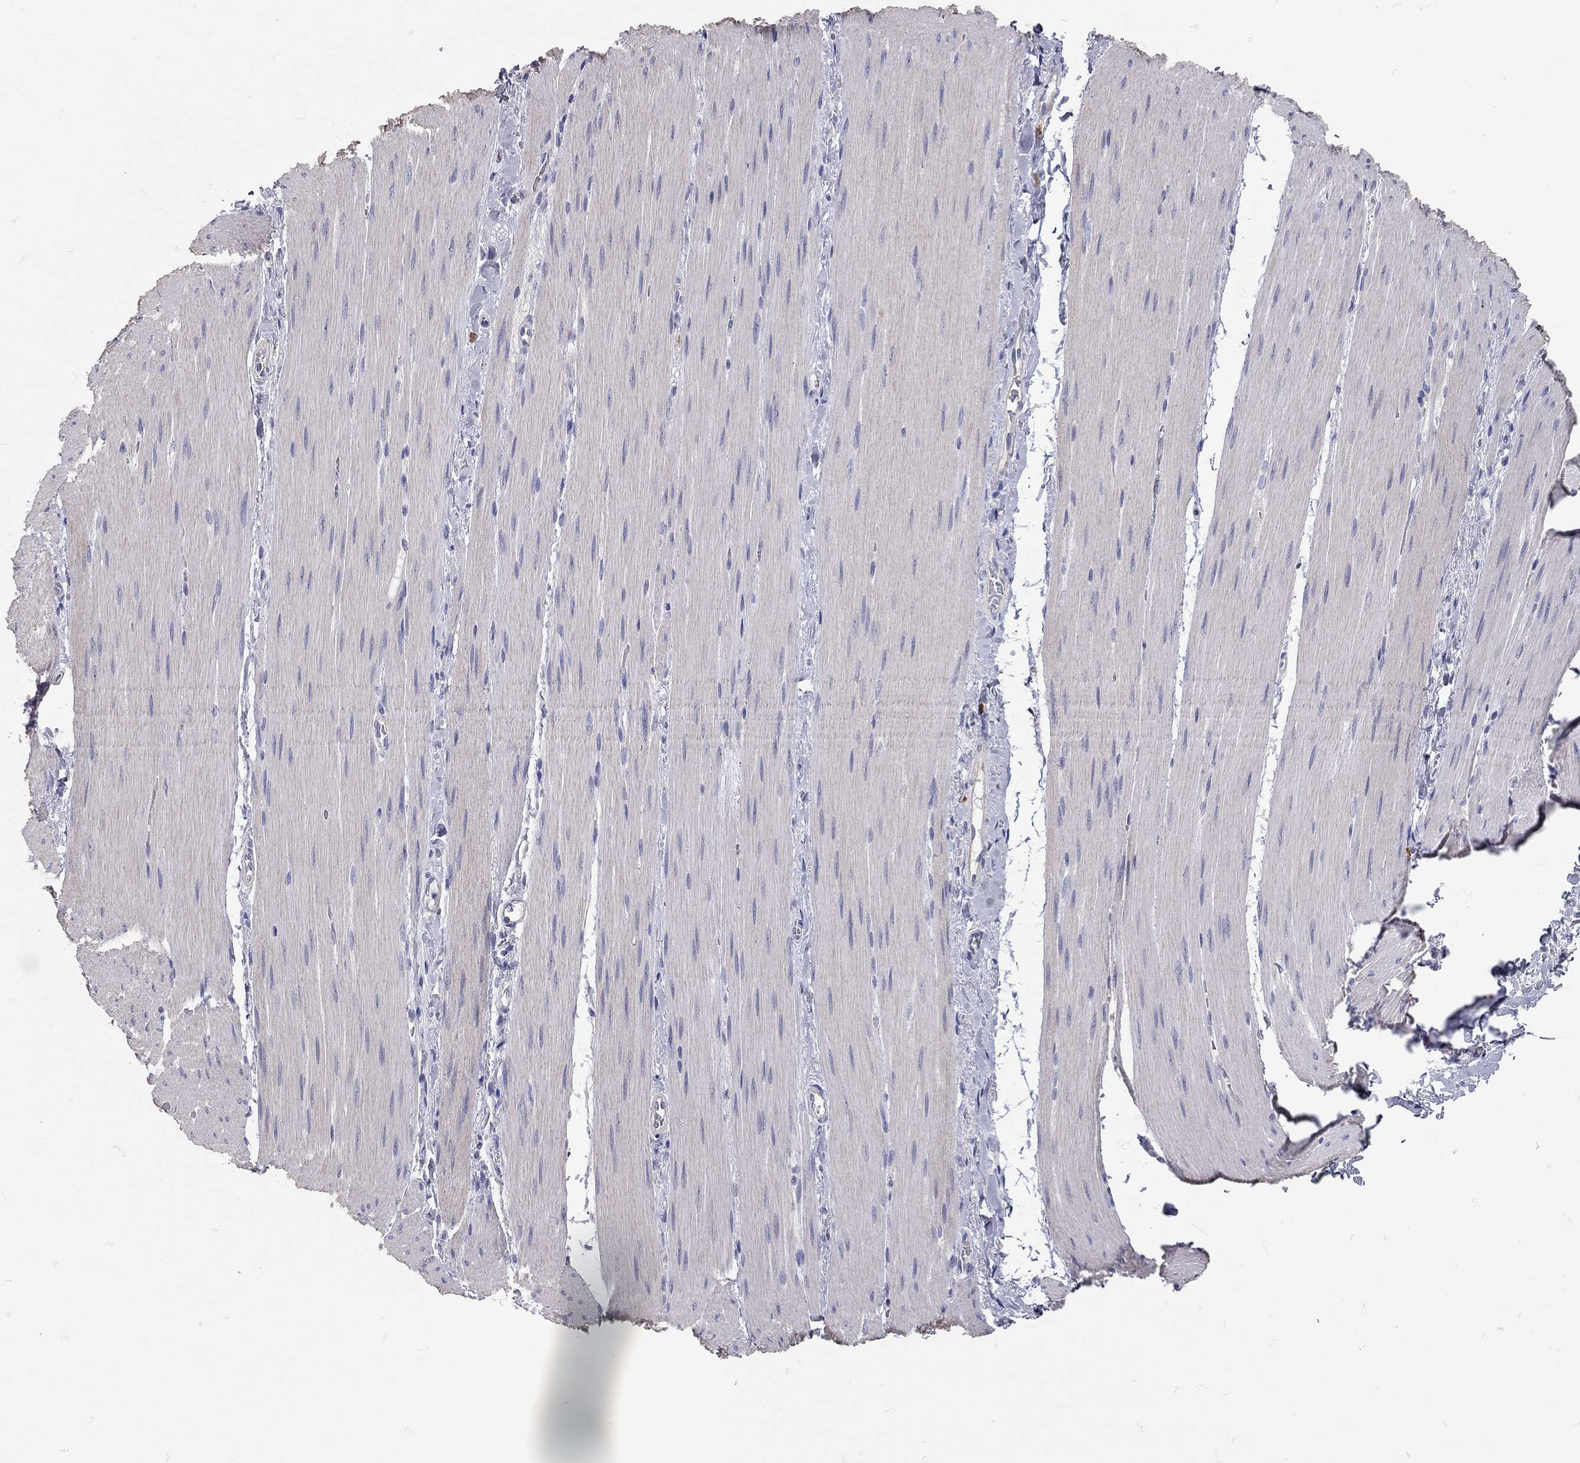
{"staining": {"intensity": "negative", "quantity": "none", "location": "none"}, "tissue": "soft tissue", "cell_type": "Fibroblasts", "image_type": "normal", "snomed": [{"axis": "morphology", "description": "Normal tissue, NOS"}, {"axis": "topography", "description": "Smooth muscle"}, {"axis": "topography", "description": "Duodenum"}, {"axis": "topography", "description": "Peripheral nerve tissue"}], "caption": "Photomicrograph shows no protein expression in fibroblasts of unremarkable soft tissue. Nuclei are stained in blue.", "gene": "C10orf90", "patient": {"sex": "female", "age": 61}}